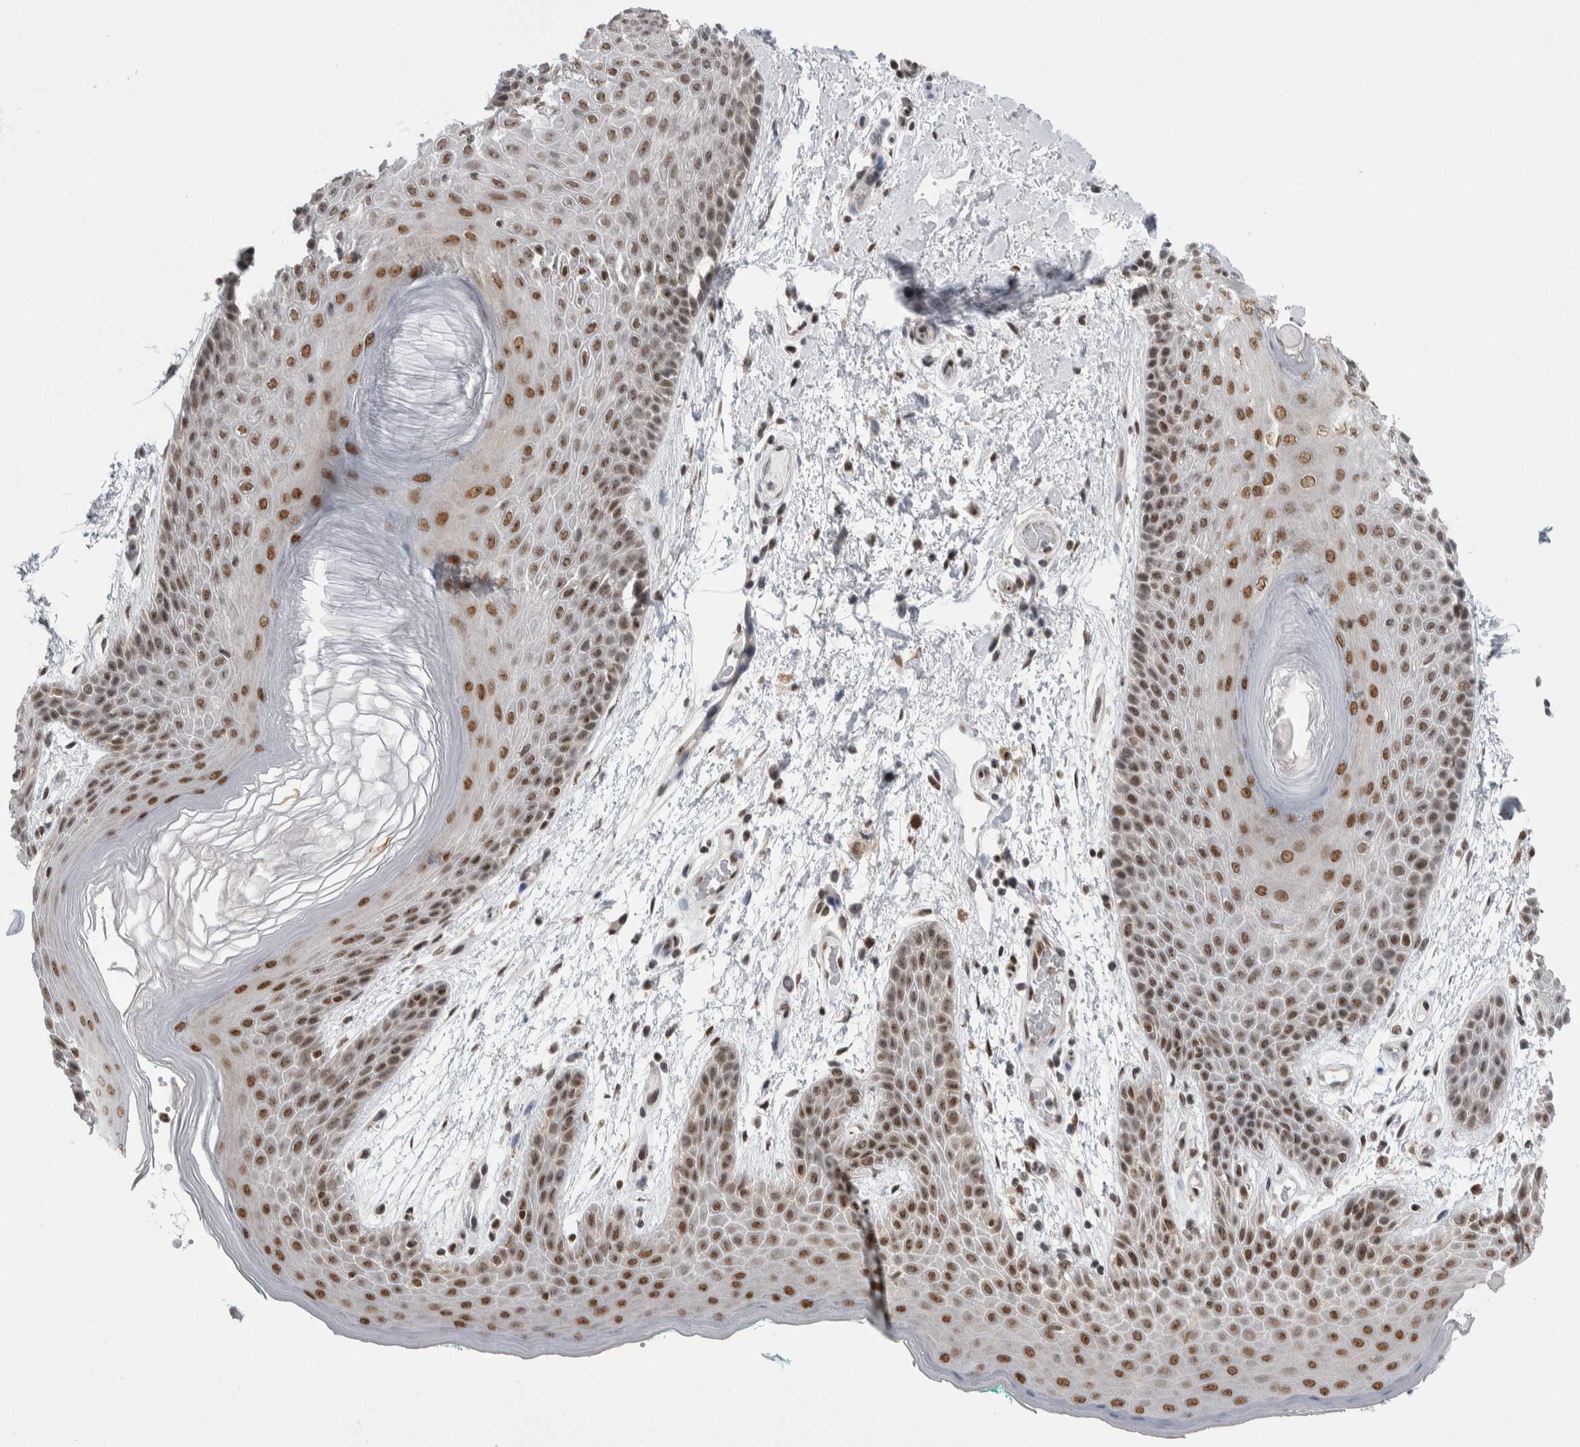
{"staining": {"intensity": "moderate", "quantity": "25%-75%", "location": "nuclear"}, "tissue": "skin", "cell_type": "Epidermal cells", "image_type": "normal", "snomed": [{"axis": "morphology", "description": "Normal tissue, NOS"}, {"axis": "topography", "description": "Anal"}], "caption": "Protein staining of normal skin reveals moderate nuclear expression in about 25%-75% of epidermal cells. The staining is performed using DAB (3,3'-diaminobenzidine) brown chromogen to label protein expression. The nuclei are counter-stained blue using hematoxylin.", "gene": "TAX1BP1", "patient": {"sex": "male", "age": 74}}